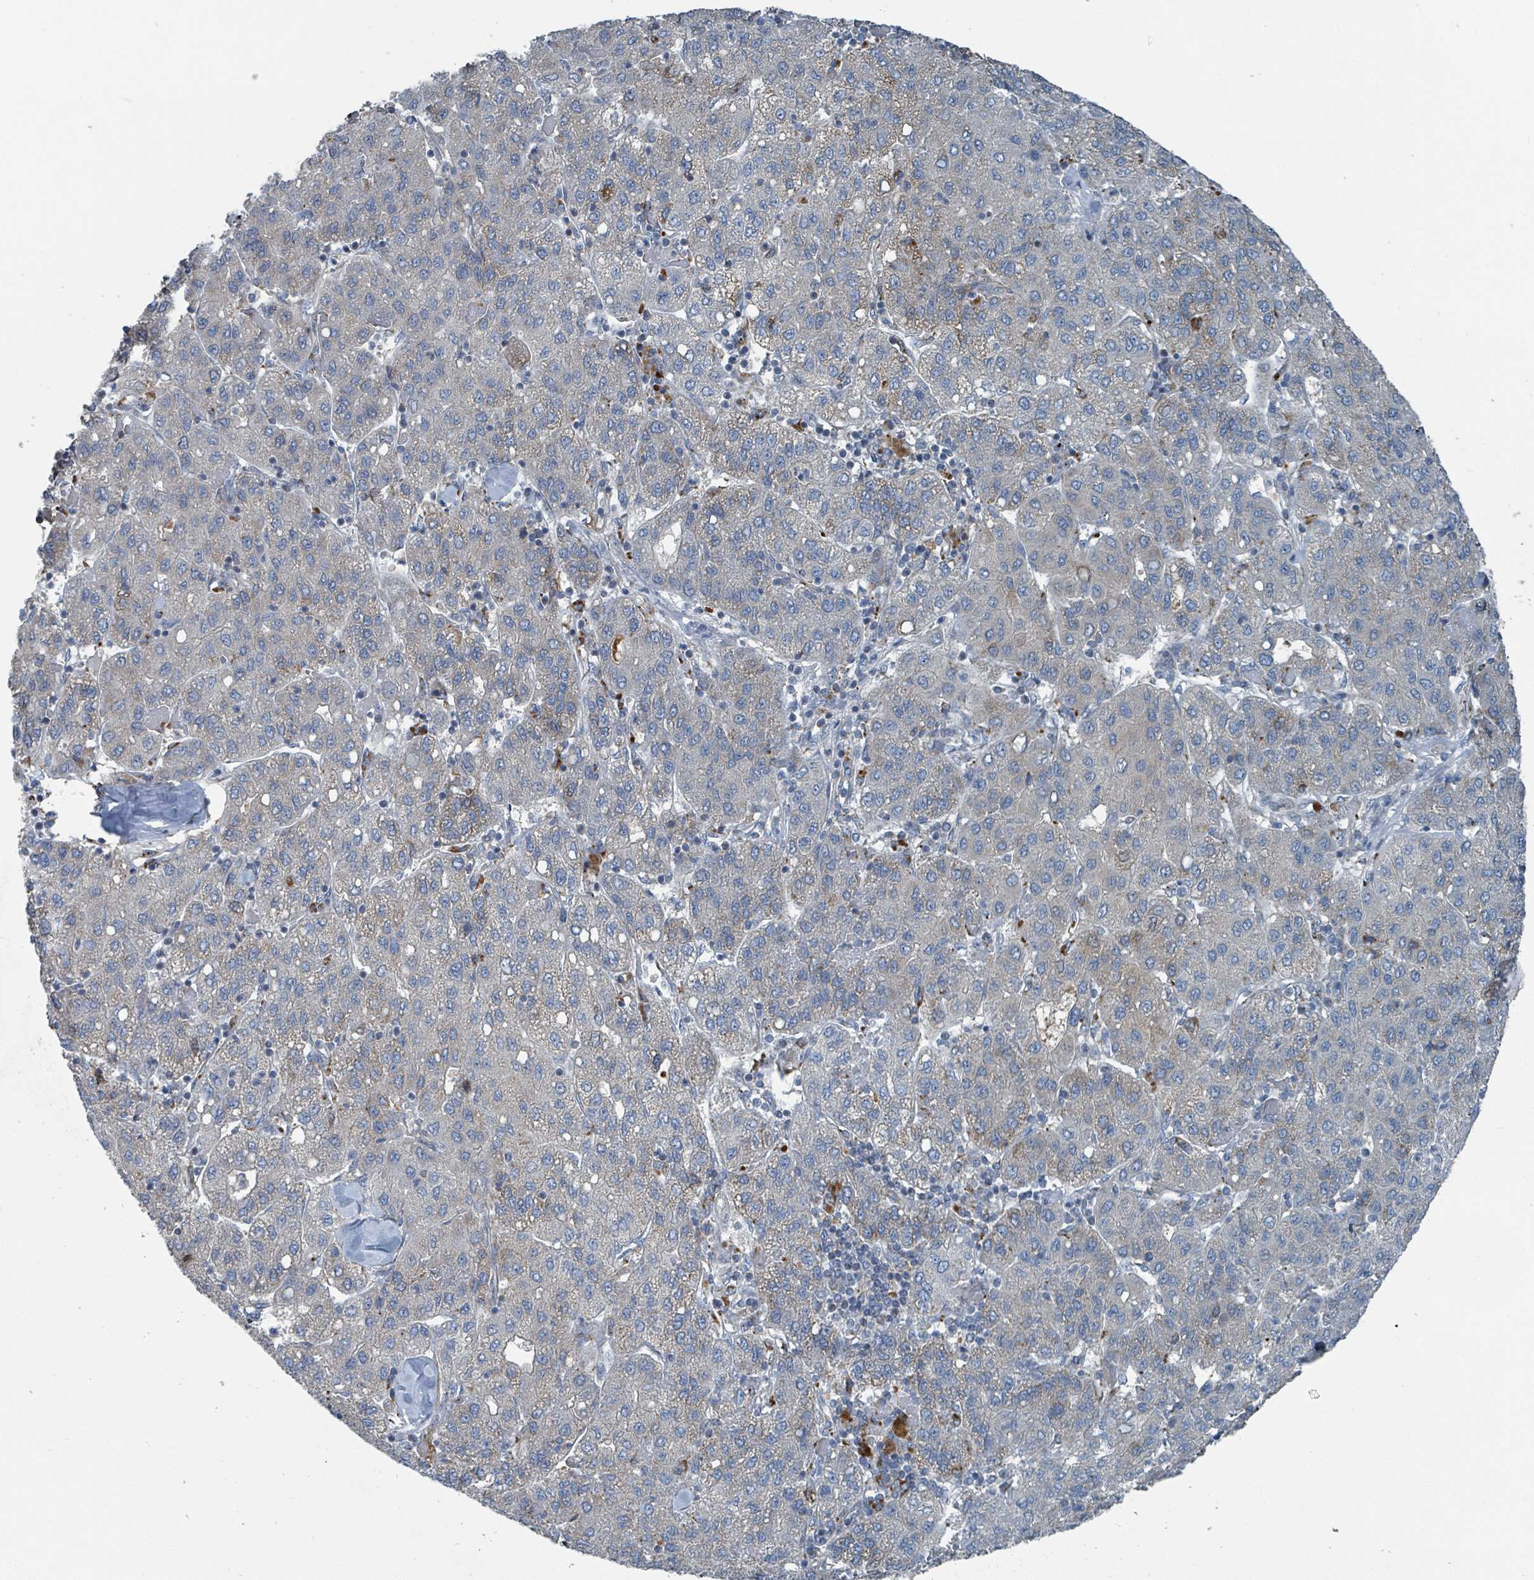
{"staining": {"intensity": "weak", "quantity": "<25%", "location": "cytoplasmic/membranous"}, "tissue": "liver cancer", "cell_type": "Tumor cells", "image_type": "cancer", "snomed": [{"axis": "morphology", "description": "Carcinoma, Hepatocellular, NOS"}, {"axis": "topography", "description": "Liver"}], "caption": "A high-resolution image shows immunohistochemistry staining of liver cancer (hepatocellular carcinoma), which displays no significant staining in tumor cells.", "gene": "DIPK2A", "patient": {"sex": "male", "age": 65}}